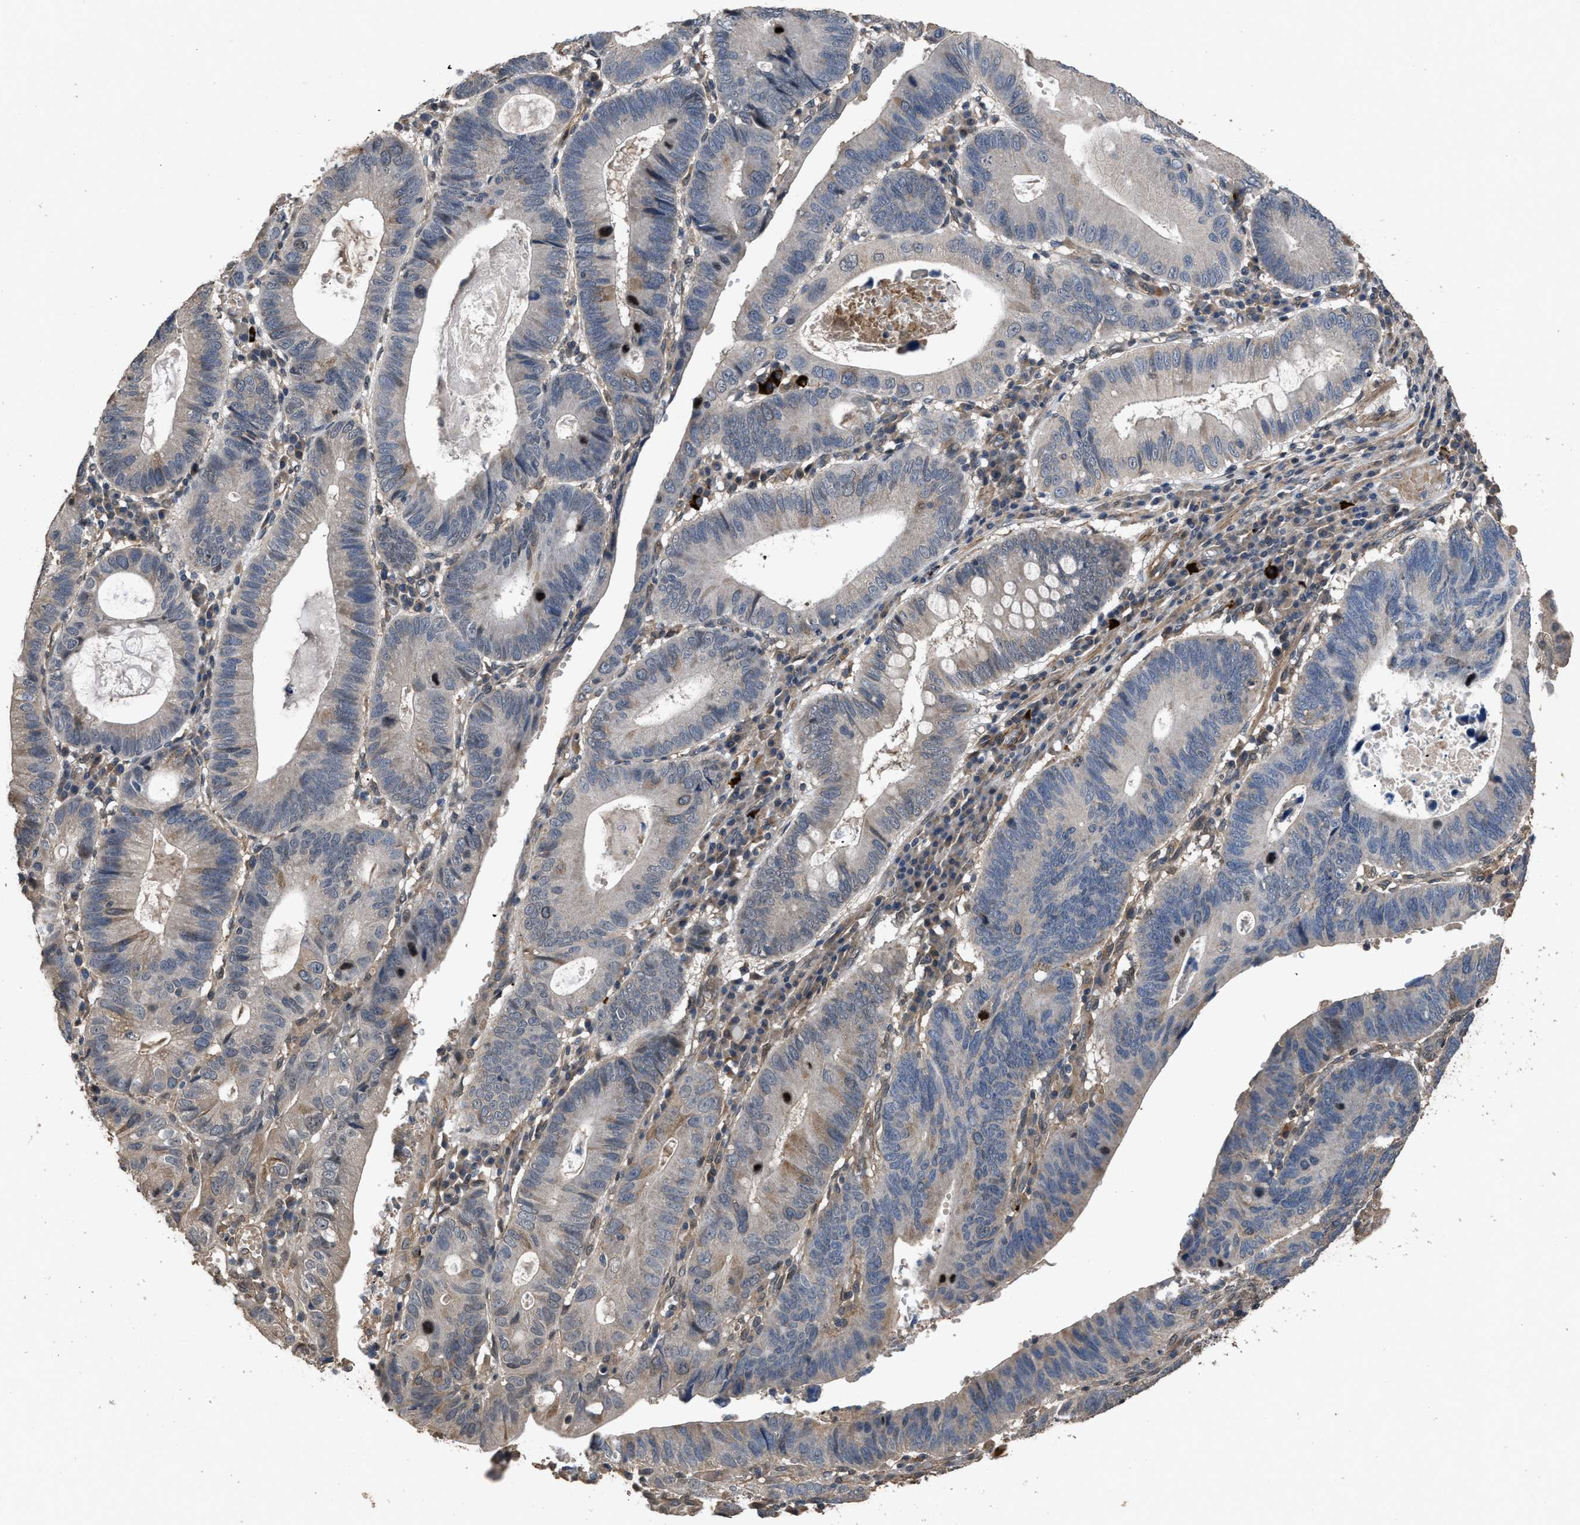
{"staining": {"intensity": "moderate", "quantity": "<25%", "location": "cytoplasmic/membranous"}, "tissue": "stomach cancer", "cell_type": "Tumor cells", "image_type": "cancer", "snomed": [{"axis": "morphology", "description": "Adenocarcinoma, NOS"}, {"axis": "topography", "description": "Stomach"}], "caption": "This photomicrograph exhibits stomach cancer (adenocarcinoma) stained with immunohistochemistry (IHC) to label a protein in brown. The cytoplasmic/membranous of tumor cells show moderate positivity for the protein. Nuclei are counter-stained blue.", "gene": "UTRN", "patient": {"sex": "male", "age": 59}}